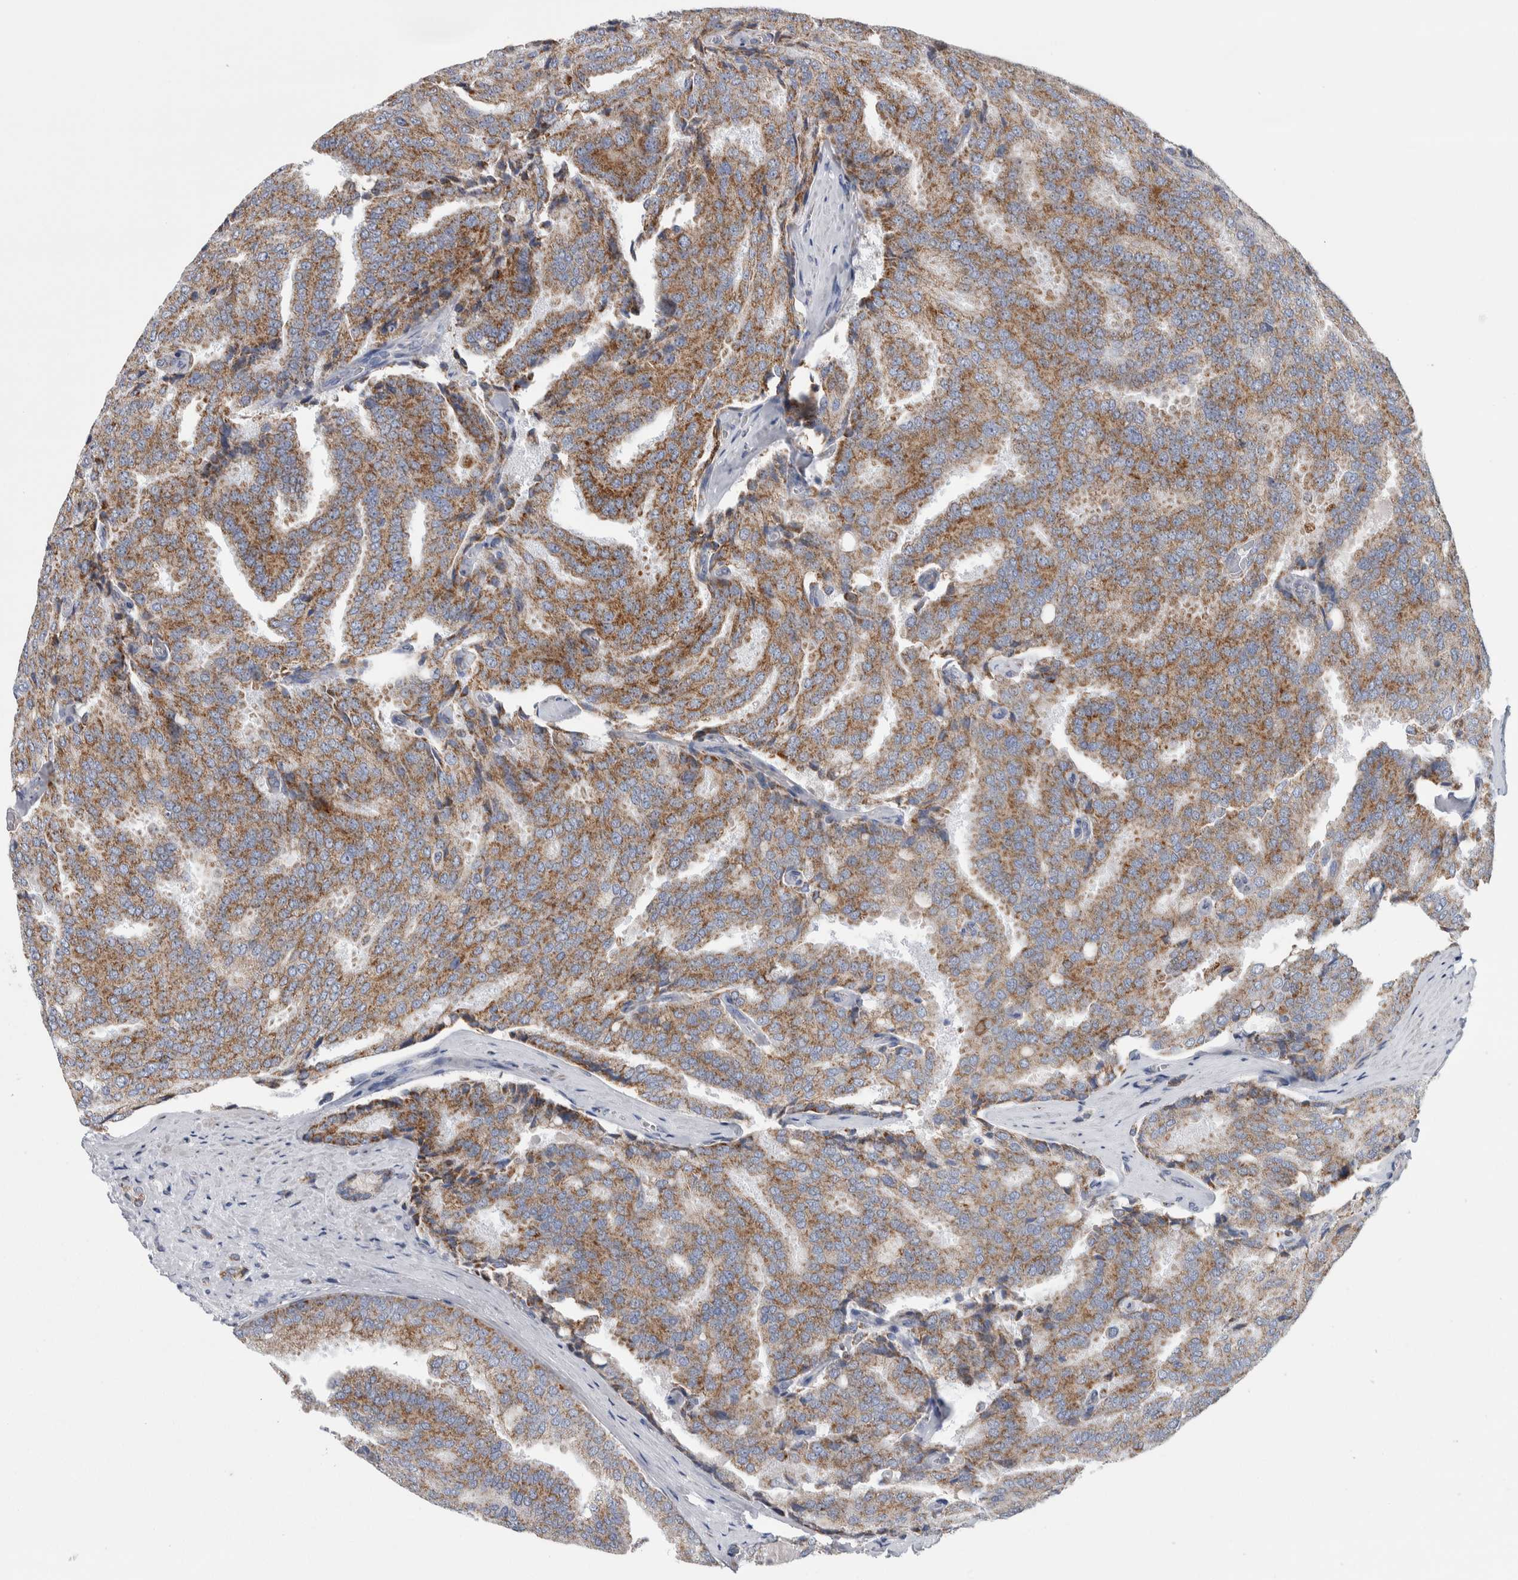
{"staining": {"intensity": "moderate", "quantity": ">75%", "location": "cytoplasmic/membranous"}, "tissue": "prostate cancer", "cell_type": "Tumor cells", "image_type": "cancer", "snomed": [{"axis": "morphology", "description": "Adenocarcinoma, High grade"}, {"axis": "topography", "description": "Prostate"}], "caption": "A brown stain labels moderate cytoplasmic/membranous positivity of a protein in human prostate cancer tumor cells.", "gene": "ETFA", "patient": {"sex": "male", "age": 50}}